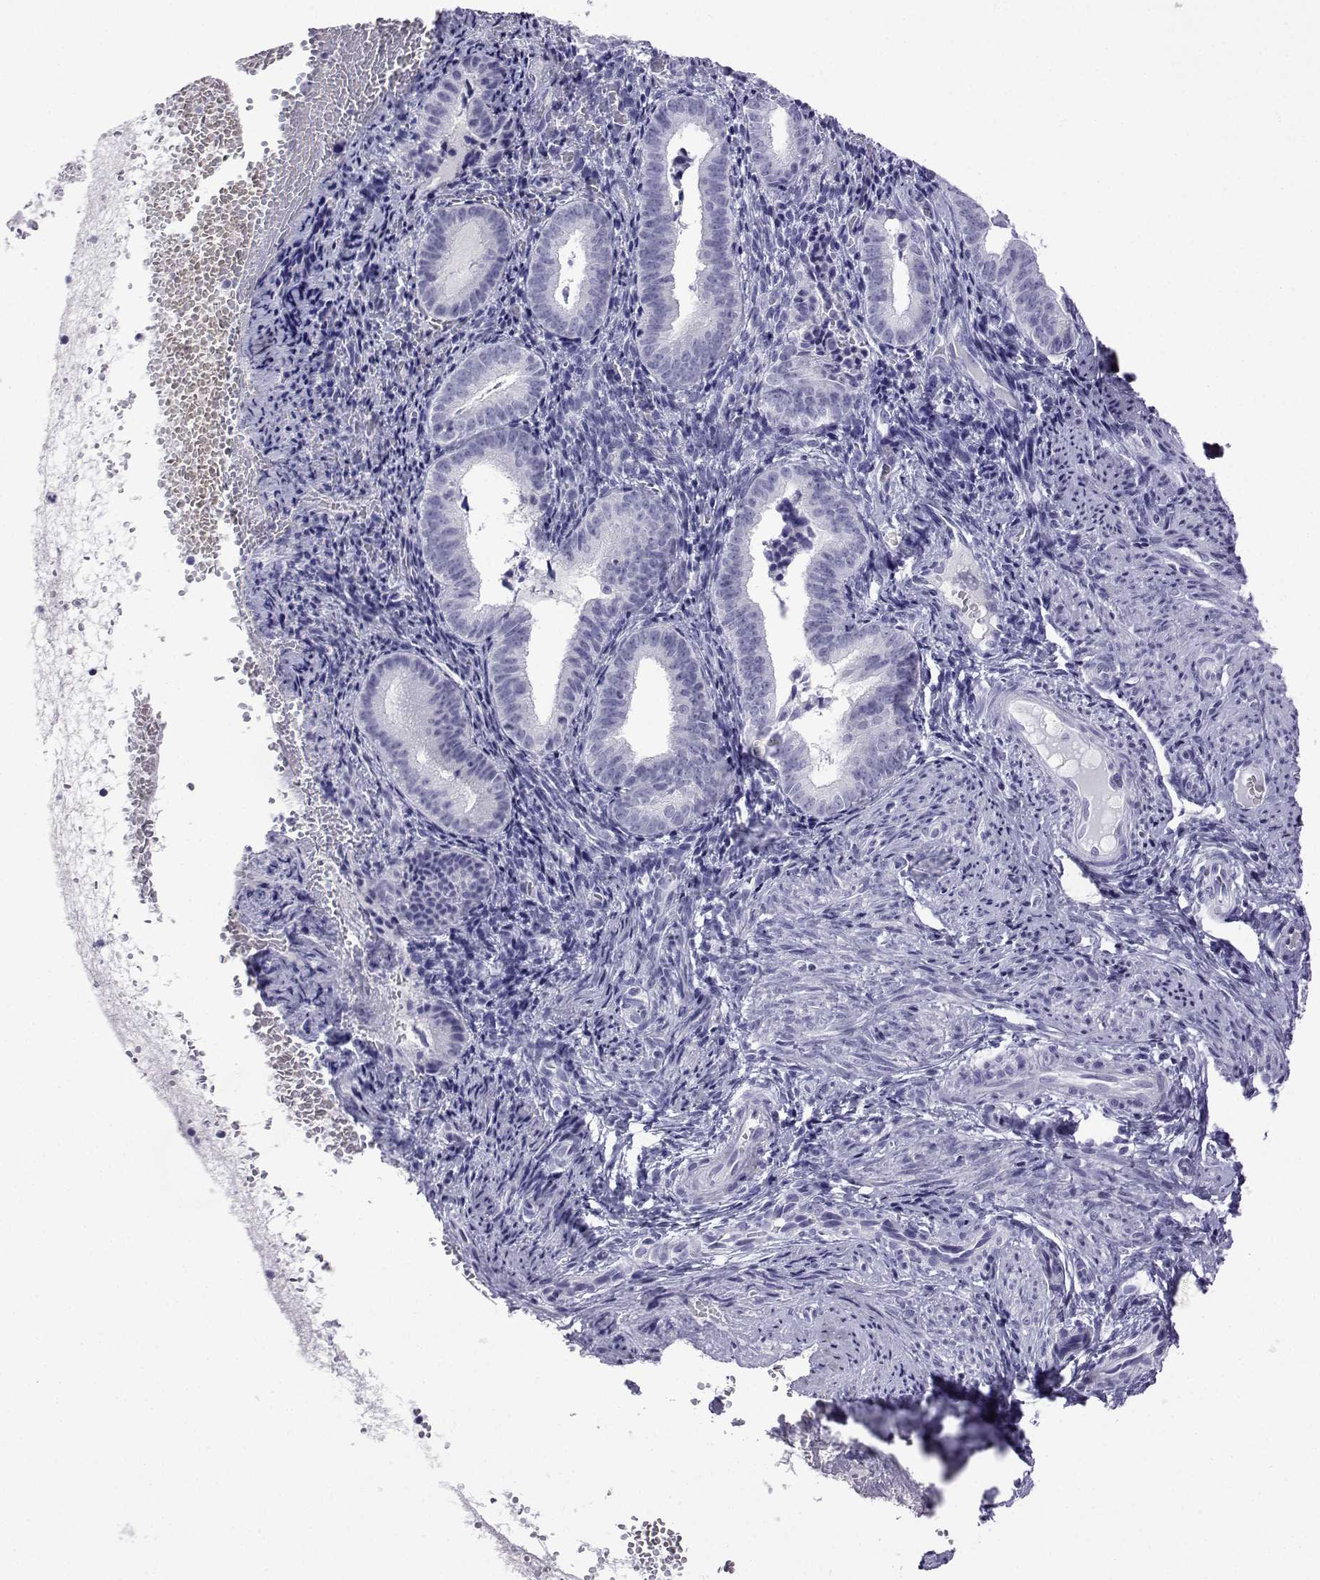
{"staining": {"intensity": "negative", "quantity": "none", "location": "none"}, "tissue": "endometrium", "cell_type": "Cells in endometrial stroma", "image_type": "normal", "snomed": [{"axis": "morphology", "description": "Normal tissue, NOS"}, {"axis": "topography", "description": "Endometrium"}], "caption": "Image shows no significant protein positivity in cells in endometrial stroma of unremarkable endometrium.", "gene": "ACTL7A", "patient": {"sex": "female", "age": 42}}